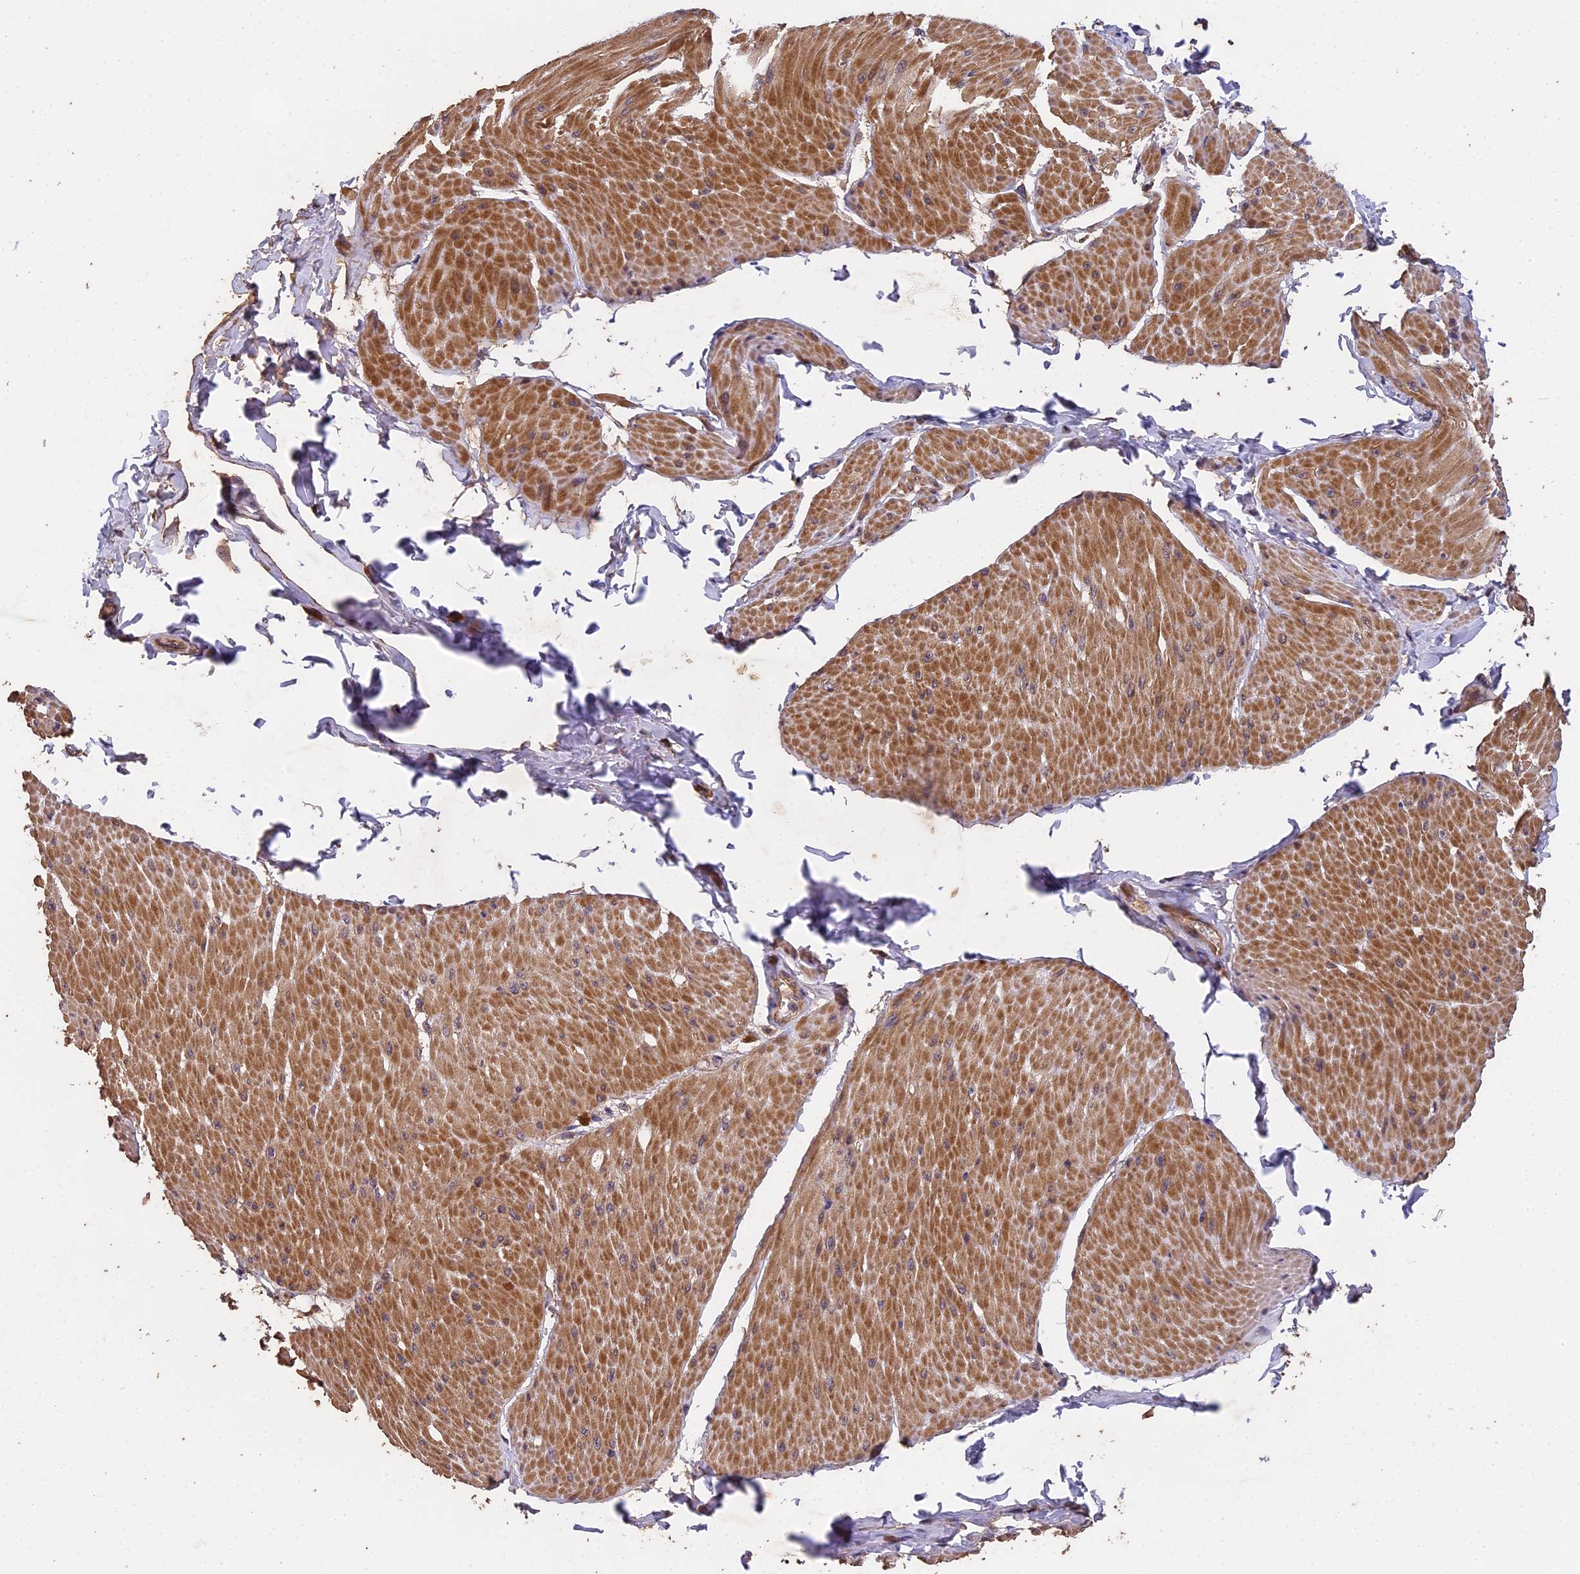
{"staining": {"intensity": "moderate", "quantity": ">75%", "location": "cytoplasmic/membranous"}, "tissue": "smooth muscle", "cell_type": "Smooth muscle cells", "image_type": "normal", "snomed": [{"axis": "morphology", "description": "Urothelial carcinoma, High grade"}, {"axis": "topography", "description": "Urinary bladder"}], "caption": "Protein expression analysis of unremarkable human smooth muscle reveals moderate cytoplasmic/membranous expression in about >75% of smooth muscle cells. (Stains: DAB in brown, nuclei in blue, Microscopy: brightfield microscopy at high magnification).", "gene": "CHD9", "patient": {"sex": "male", "age": 46}}